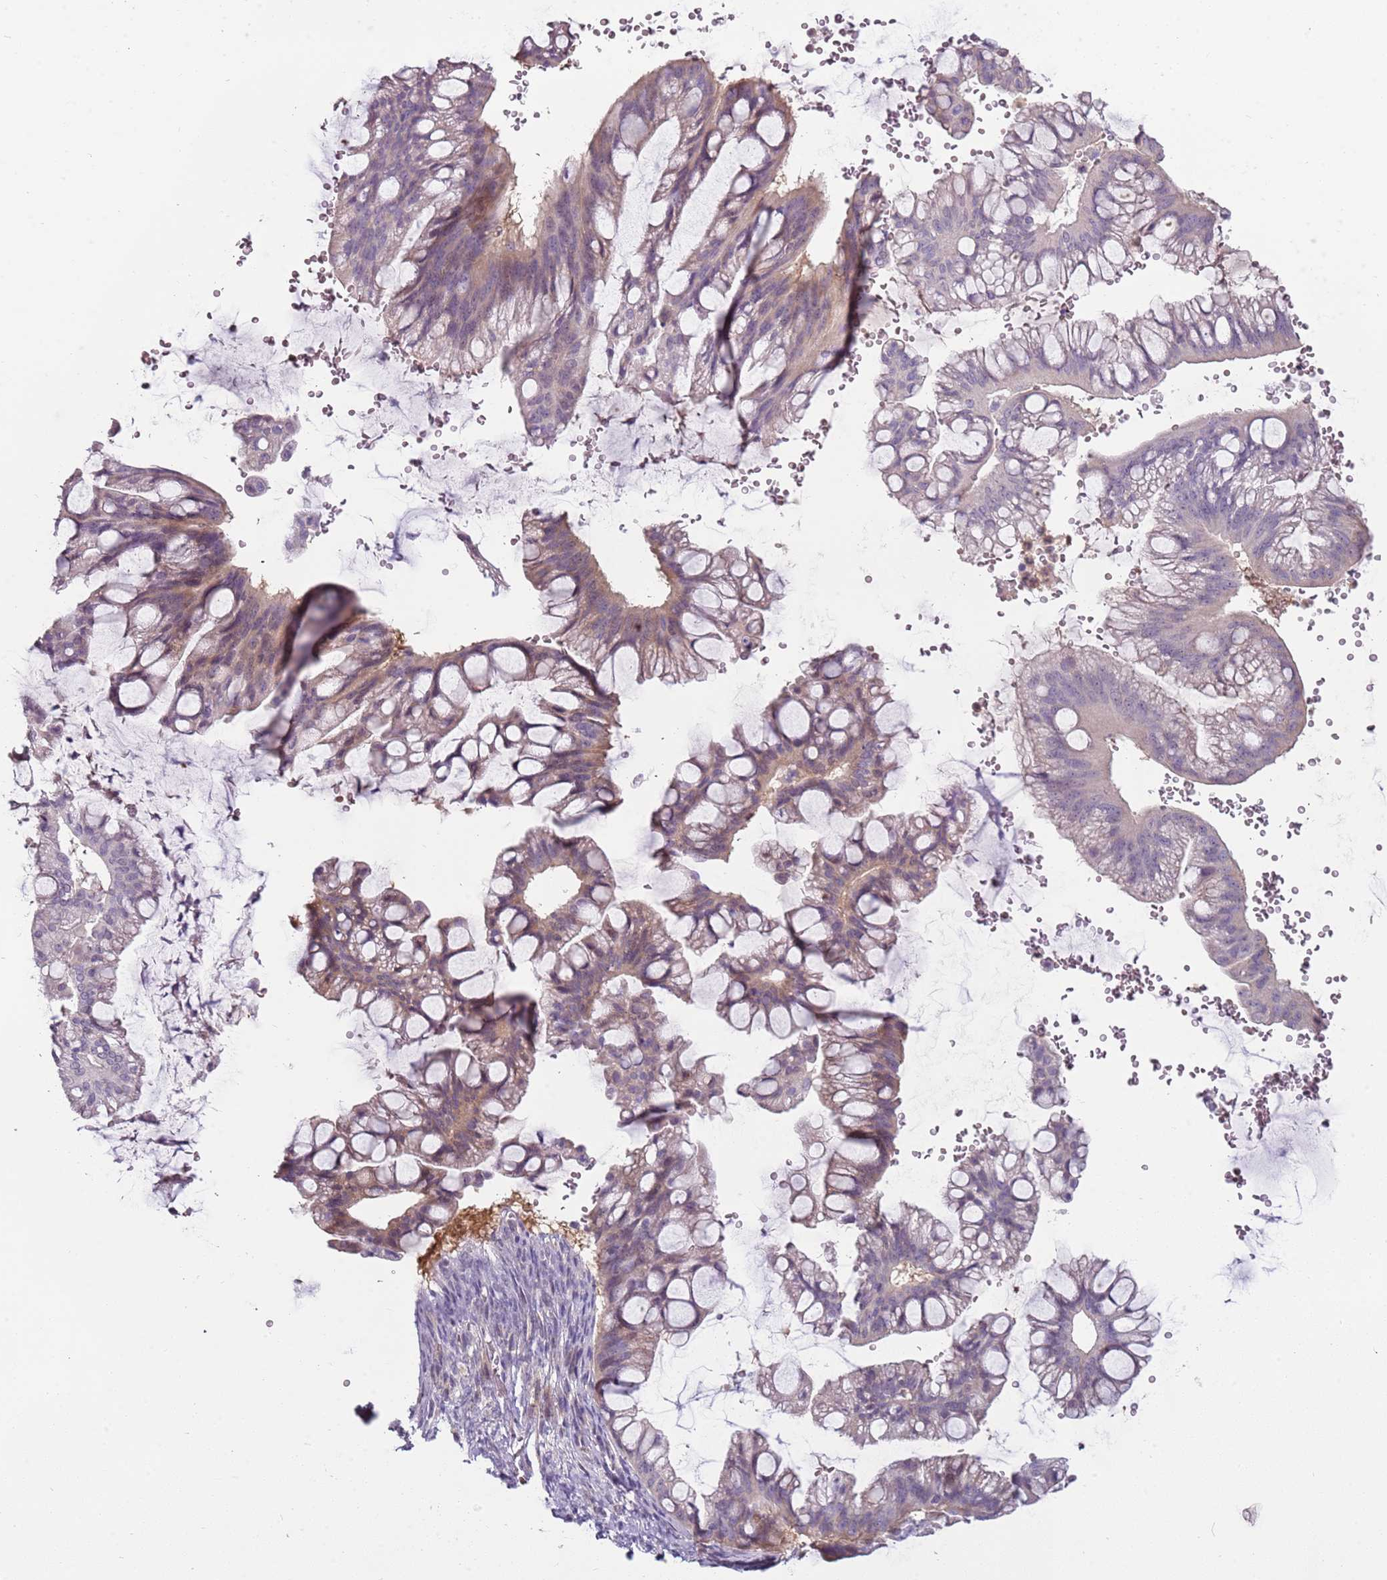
{"staining": {"intensity": "weak", "quantity": "<25%", "location": "cytoplasmic/membranous"}, "tissue": "ovarian cancer", "cell_type": "Tumor cells", "image_type": "cancer", "snomed": [{"axis": "morphology", "description": "Cystadenocarcinoma, mucinous, NOS"}, {"axis": "topography", "description": "Ovary"}], "caption": "IHC photomicrograph of mucinous cystadenocarcinoma (ovarian) stained for a protein (brown), which displays no positivity in tumor cells.", "gene": "ARHGAP5", "patient": {"sex": "female", "age": 73}}